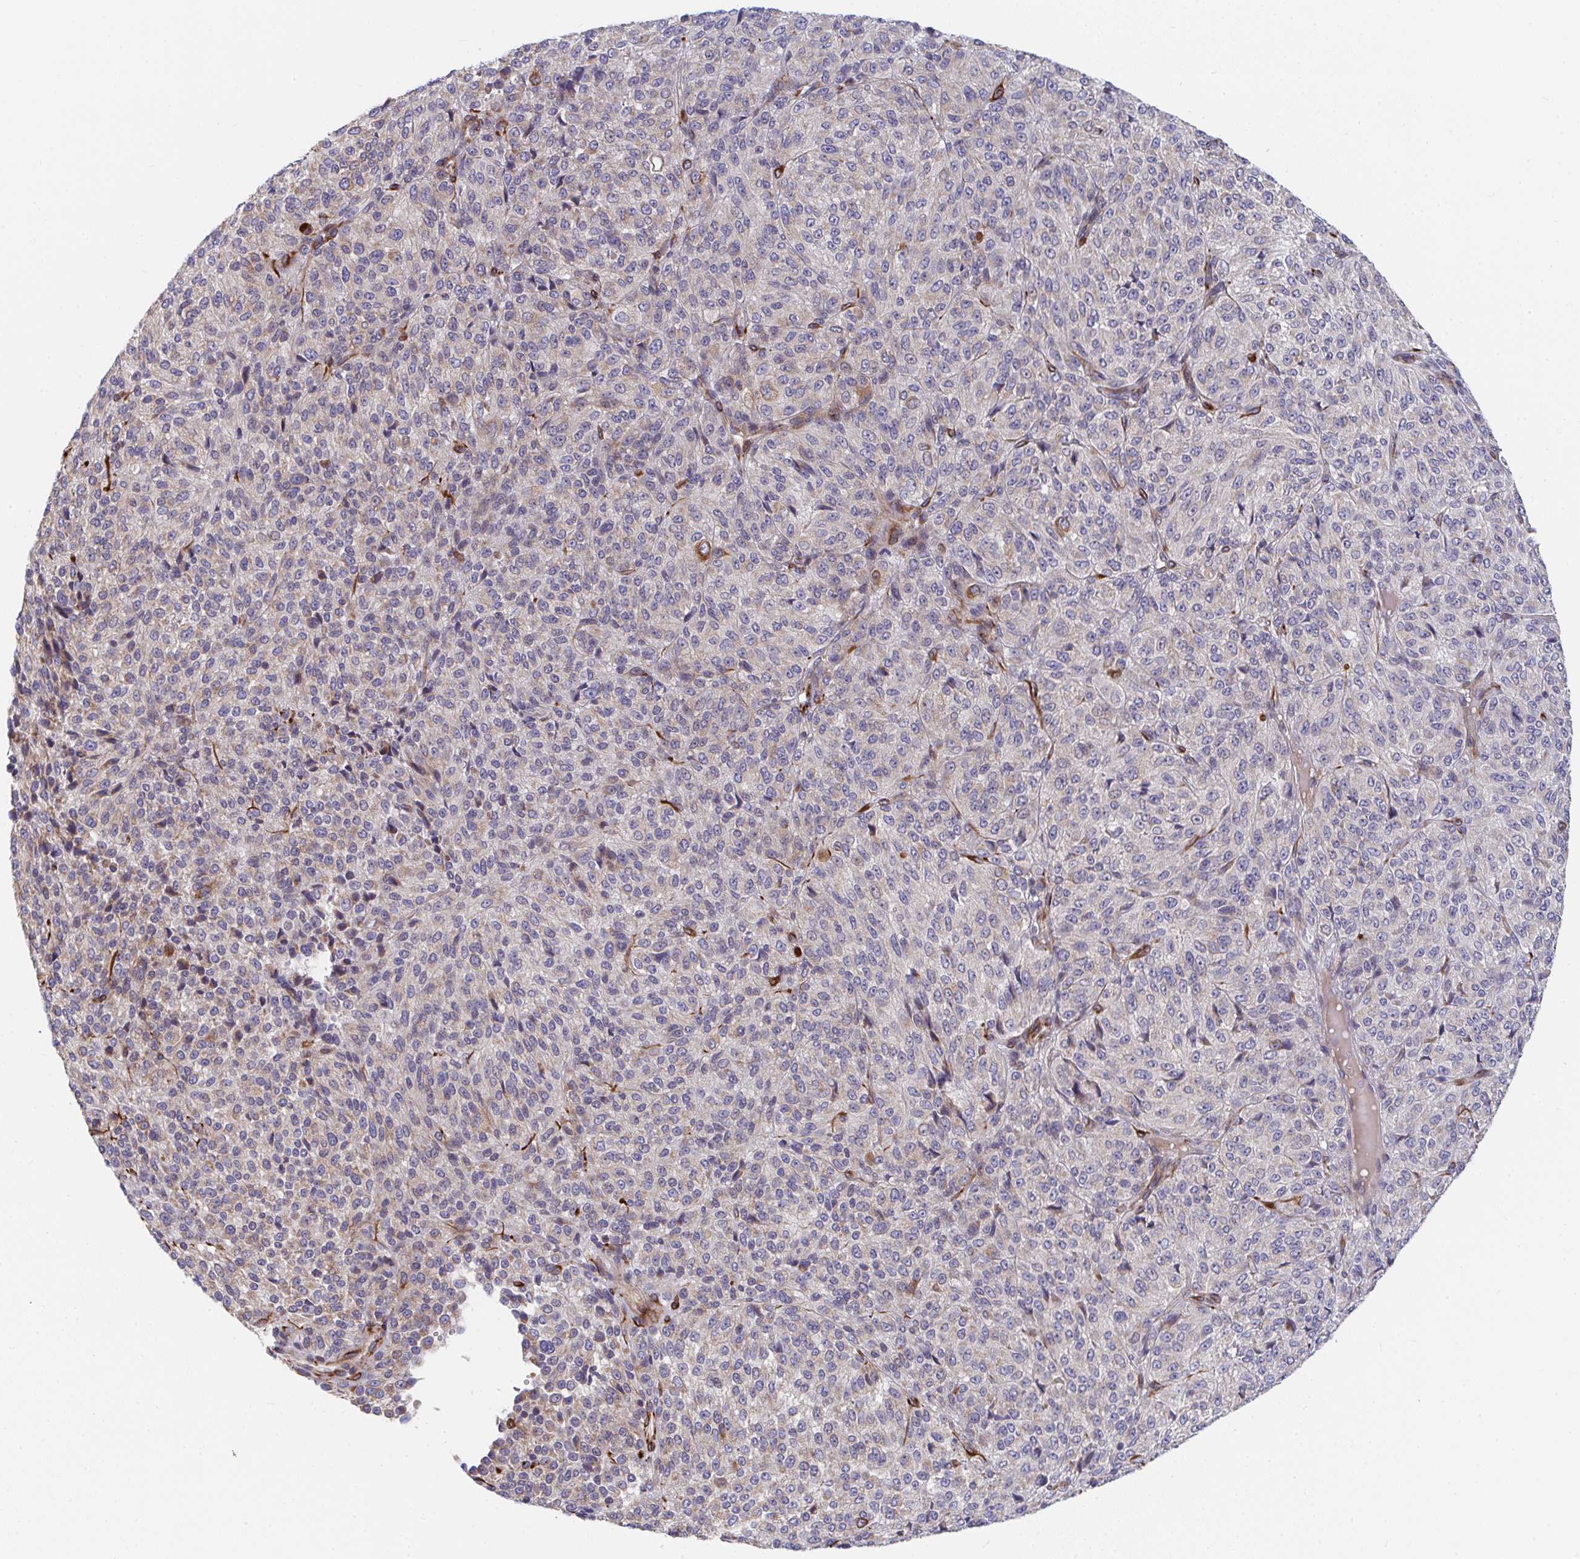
{"staining": {"intensity": "weak", "quantity": "<25%", "location": "cytoplasmic/membranous"}, "tissue": "melanoma", "cell_type": "Tumor cells", "image_type": "cancer", "snomed": [{"axis": "morphology", "description": "Malignant melanoma, Metastatic site"}, {"axis": "topography", "description": "Brain"}], "caption": "High power microscopy image of an IHC image of malignant melanoma (metastatic site), revealing no significant expression in tumor cells.", "gene": "EIF1AD", "patient": {"sex": "female", "age": 56}}